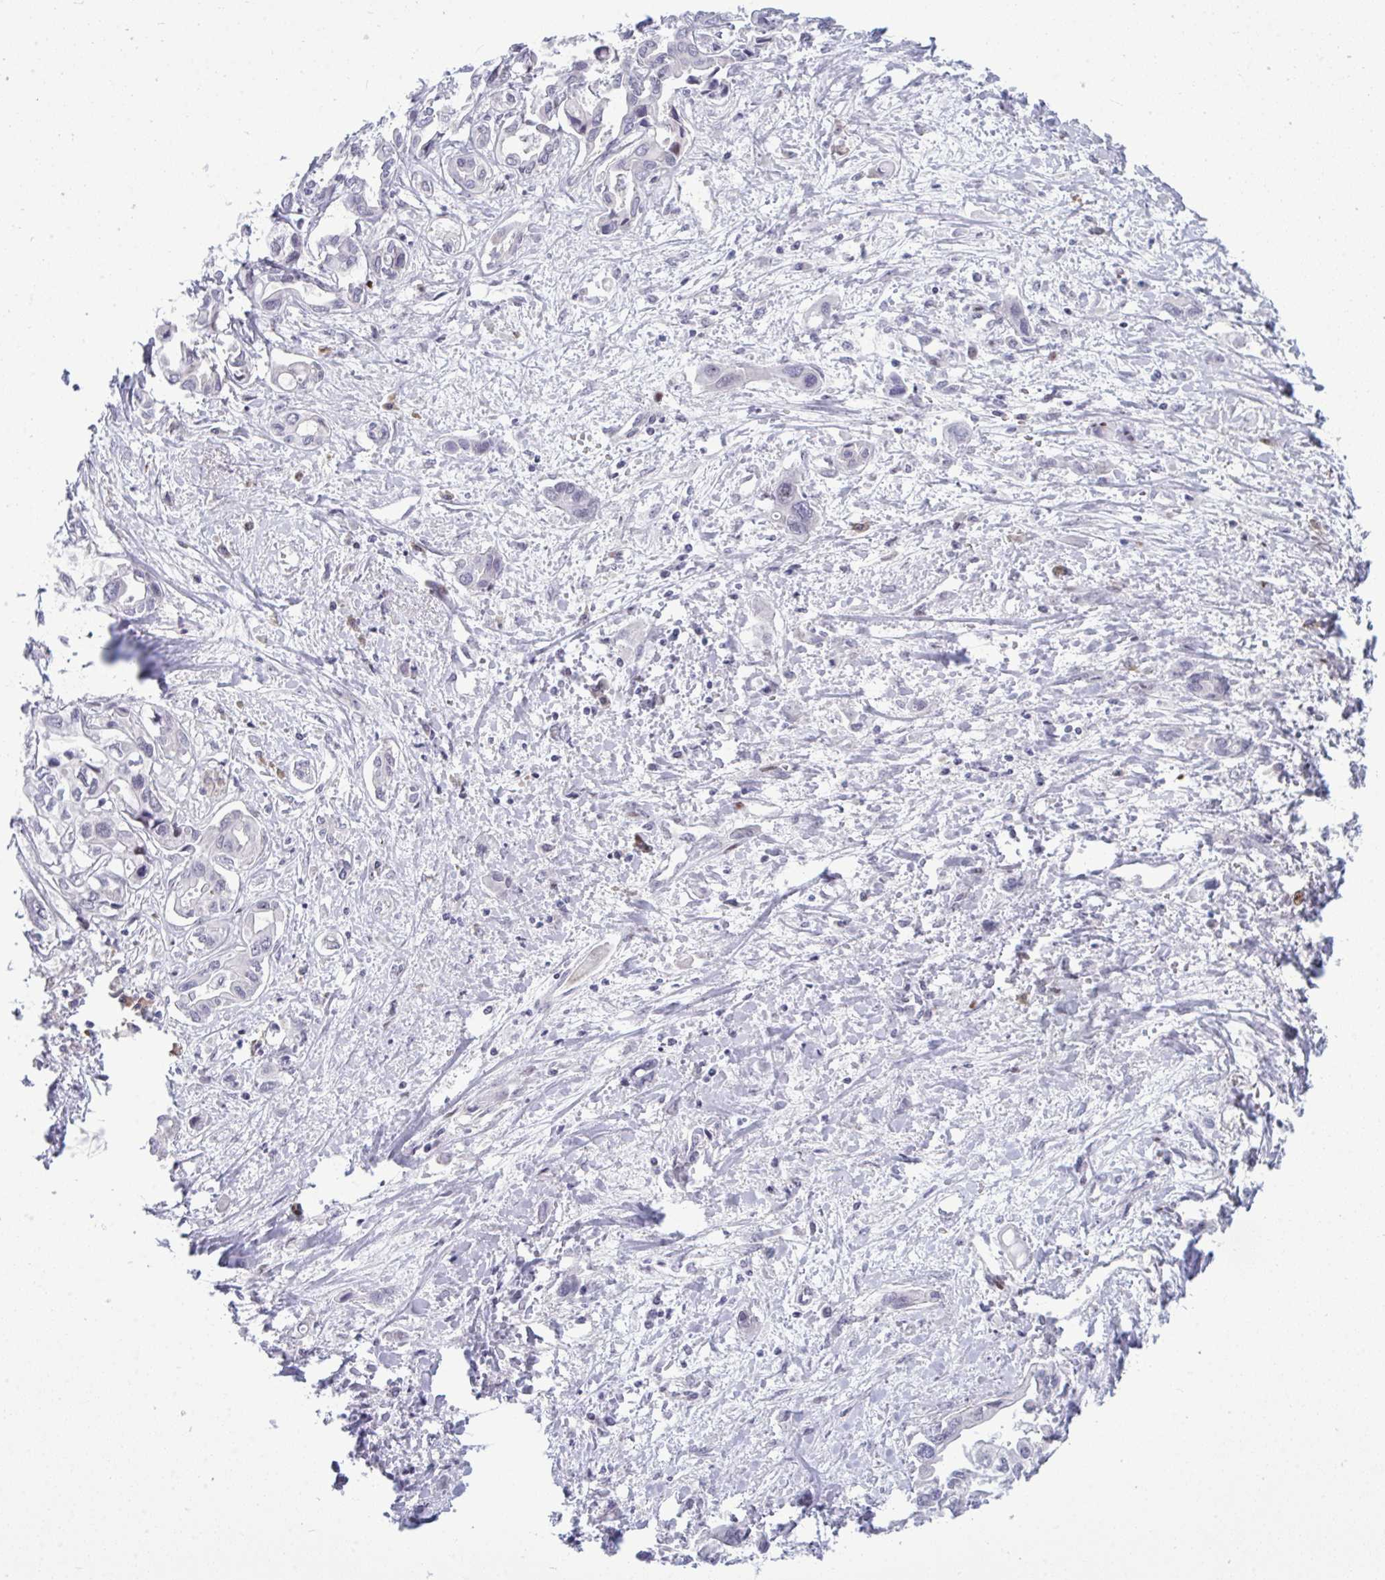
{"staining": {"intensity": "negative", "quantity": "none", "location": "none"}, "tissue": "liver cancer", "cell_type": "Tumor cells", "image_type": "cancer", "snomed": [{"axis": "morphology", "description": "Cholangiocarcinoma"}, {"axis": "topography", "description": "Liver"}], "caption": "Immunohistochemistry (IHC) of human liver cancer displays no expression in tumor cells.", "gene": "TAB1", "patient": {"sex": "female", "age": 64}}